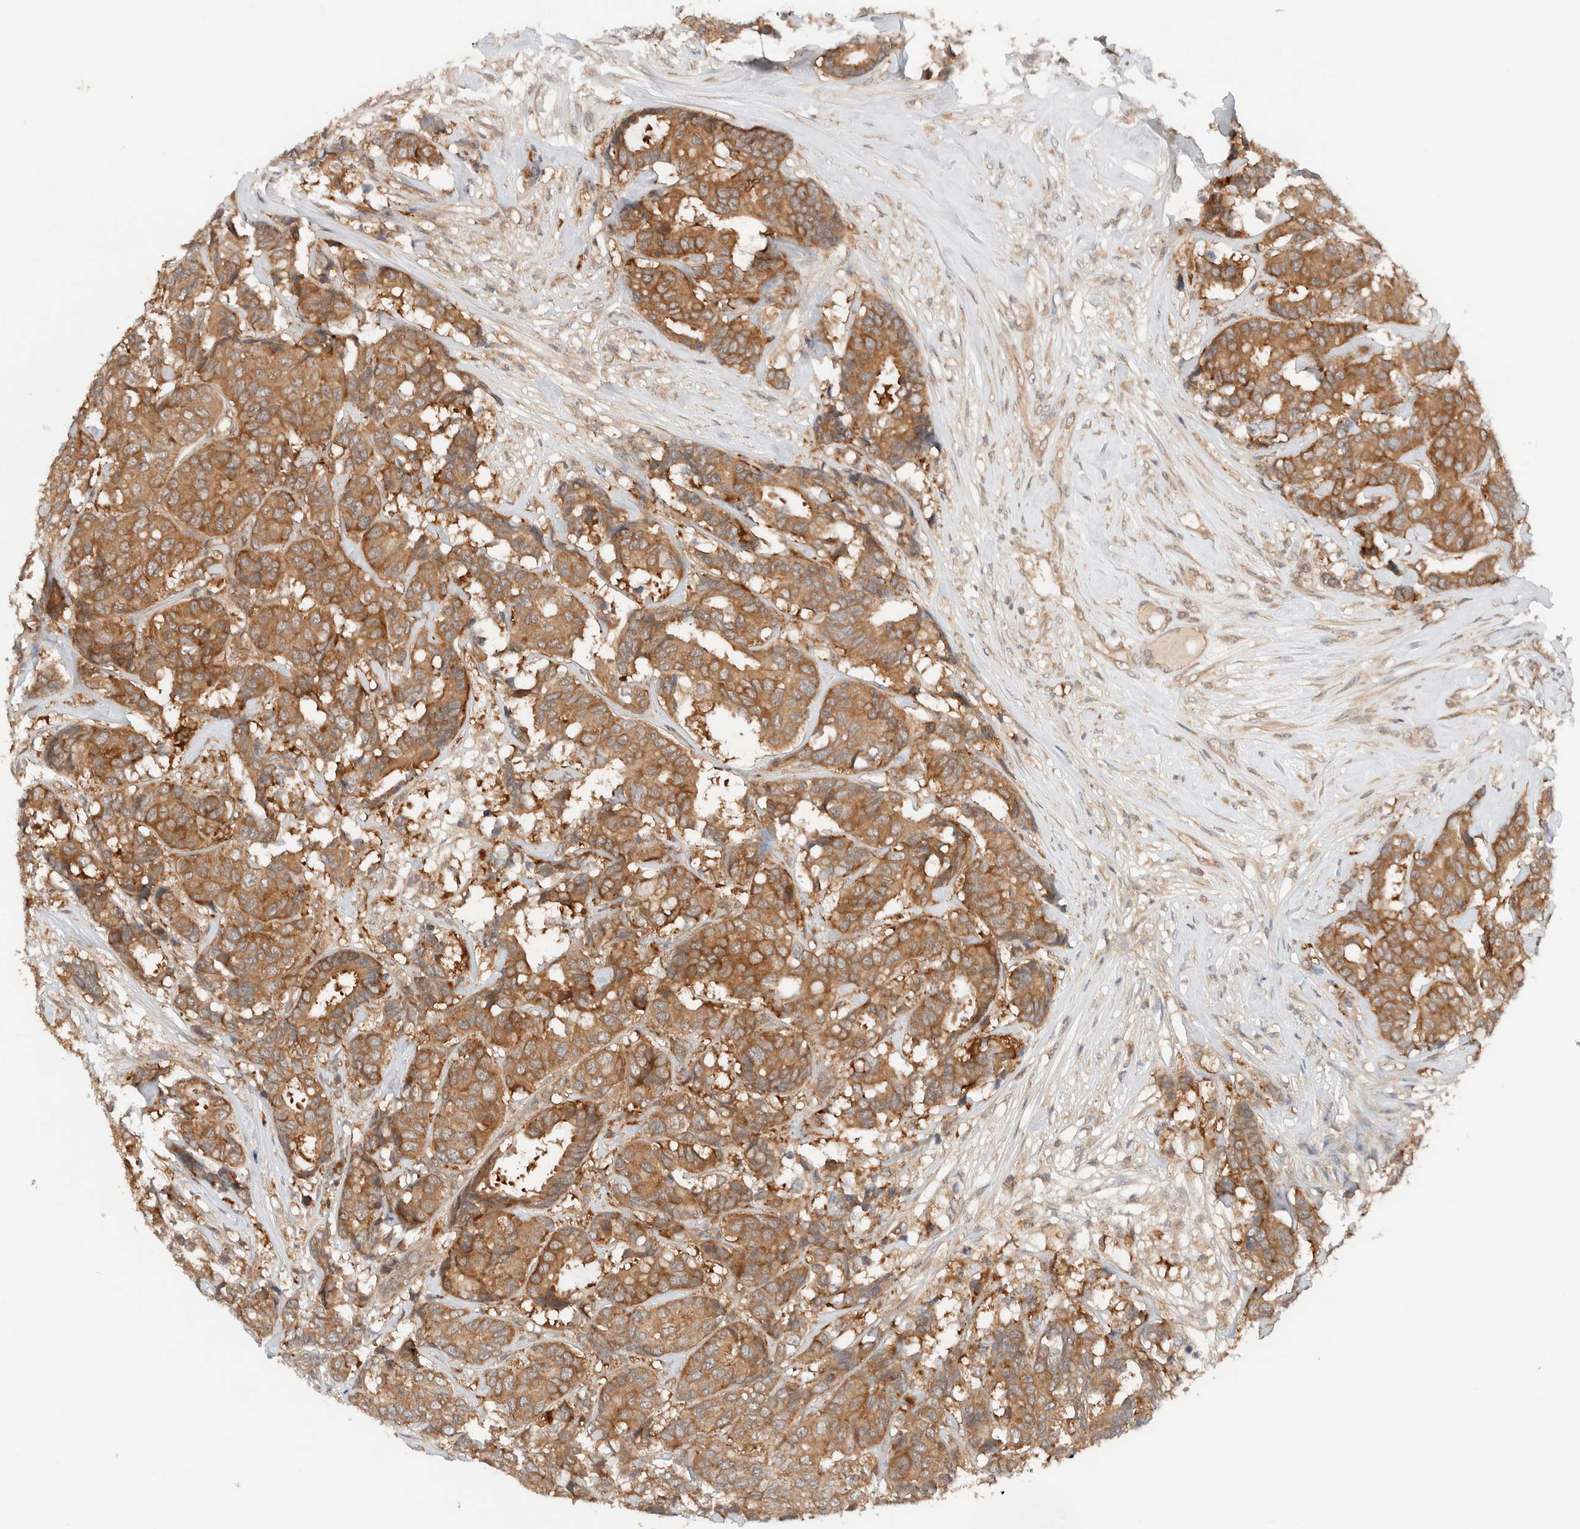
{"staining": {"intensity": "moderate", "quantity": ">75%", "location": "cytoplasmic/membranous"}, "tissue": "breast cancer", "cell_type": "Tumor cells", "image_type": "cancer", "snomed": [{"axis": "morphology", "description": "Duct carcinoma"}, {"axis": "topography", "description": "Breast"}], "caption": "Breast cancer stained with IHC displays moderate cytoplasmic/membranous expression in approximately >75% of tumor cells. The protein is shown in brown color, while the nuclei are stained blue.", "gene": "ARFGEF2", "patient": {"sex": "female", "age": 87}}